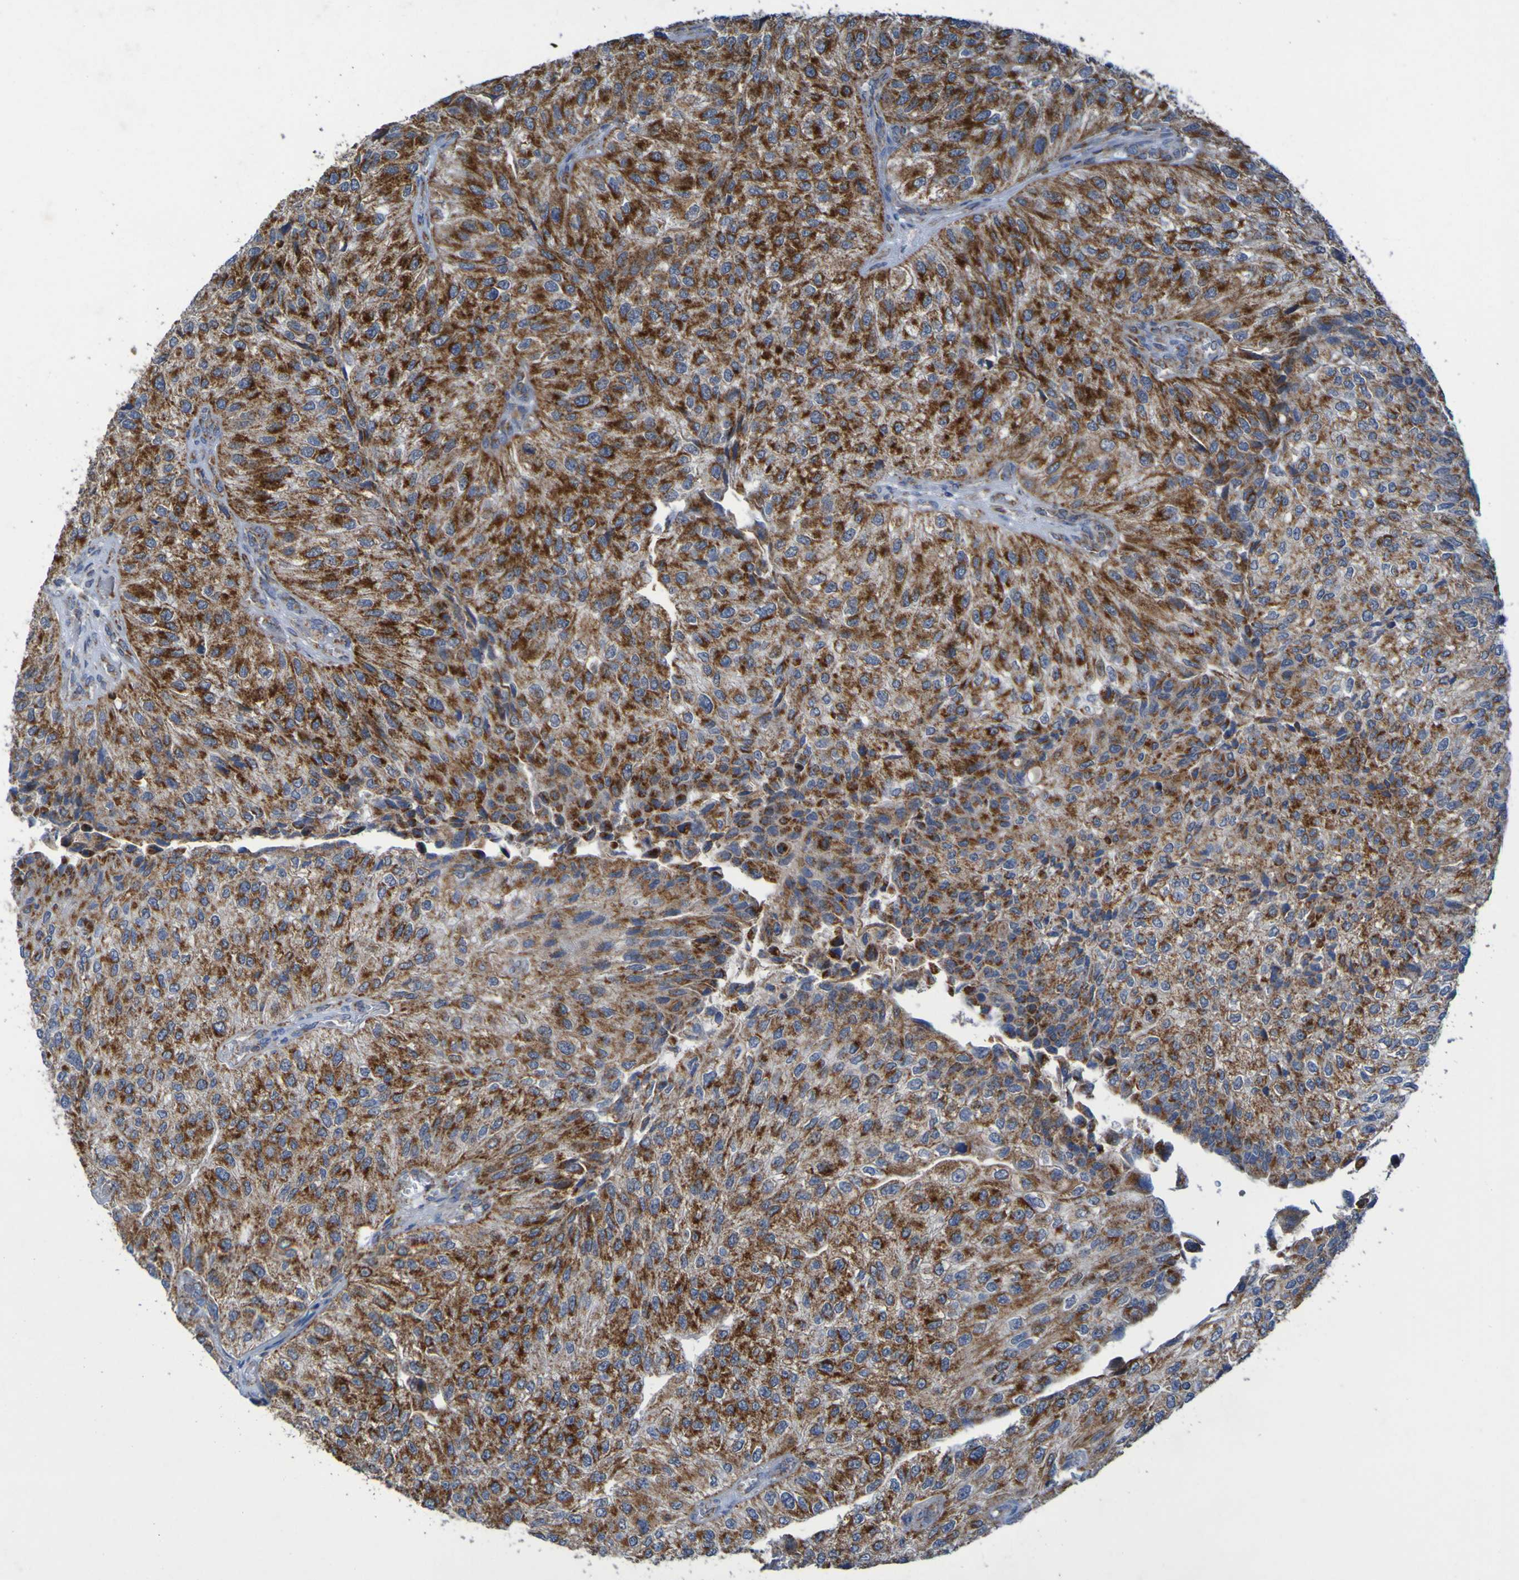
{"staining": {"intensity": "strong", "quantity": ">75%", "location": "cytoplasmic/membranous"}, "tissue": "urothelial cancer", "cell_type": "Tumor cells", "image_type": "cancer", "snomed": [{"axis": "morphology", "description": "Urothelial carcinoma, High grade"}, {"axis": "topography", "description": "Kidney"}, {"axis": "topography", "description": "Urinary bladder"}], "caption": "Strong cytoplasmic/membranous protein positivity is identified in approximately >75% of tumor cells in urothelial cancer.", "gene": "CCDC51", "patient": {"sex": "male", "age": 77}}